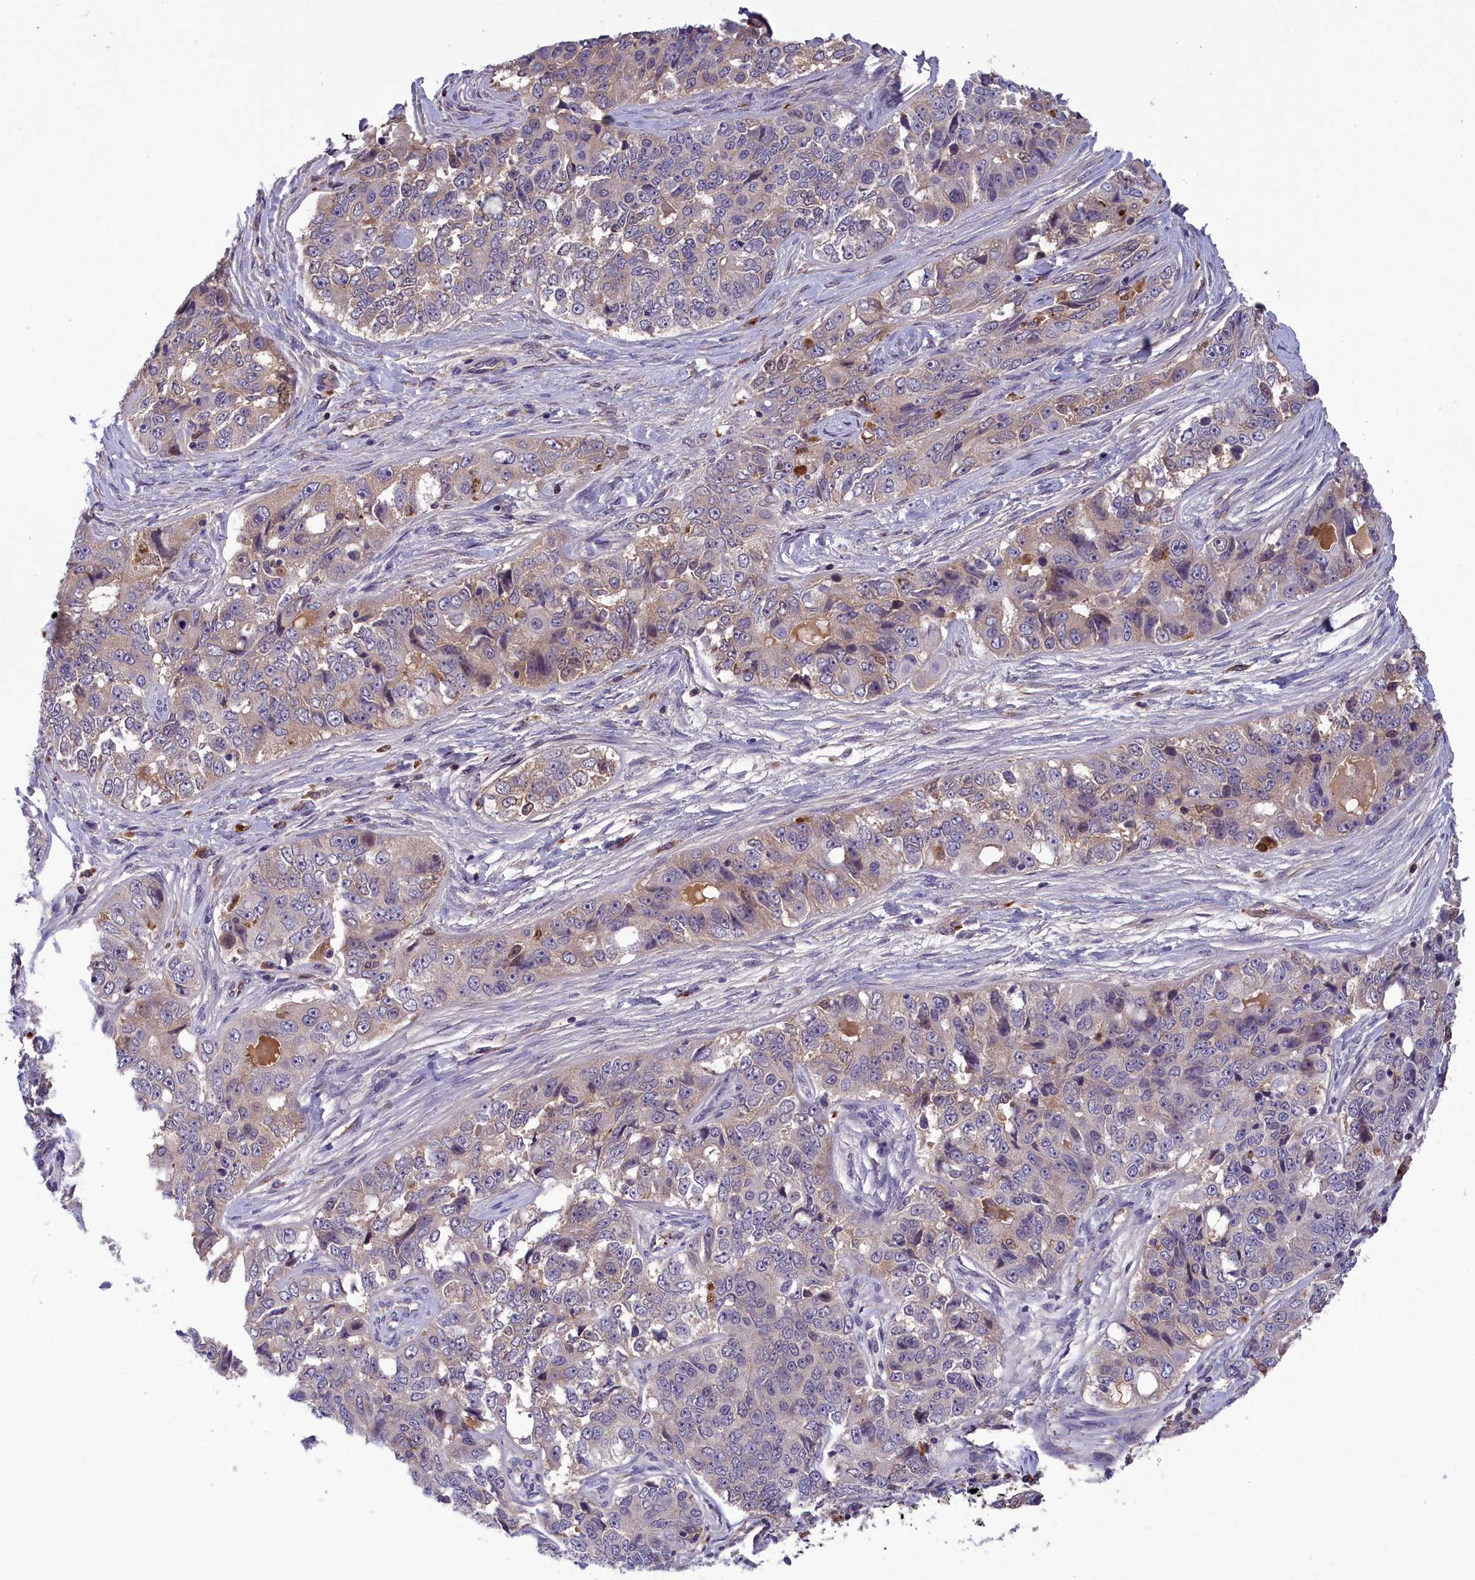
{"staining": {"intensity": "weak", "quantity": "<25%", "location": "cytoplasmic/membranous"}, "tissue": "ovarian cancer", "cell_type": "Tumor cells", "image_type": "cancer", "snomed": [{"axis": "morphology", "description": "Carcinoma, endometroid"}, {"axis": "topography", "description": "Ovary"}], "caption": "An image of ovarian cancer stained for a protein exhibits no brown staining in tumor cells.", "gene": "STYX", "patient": {"sex": "female", "age": 51}}